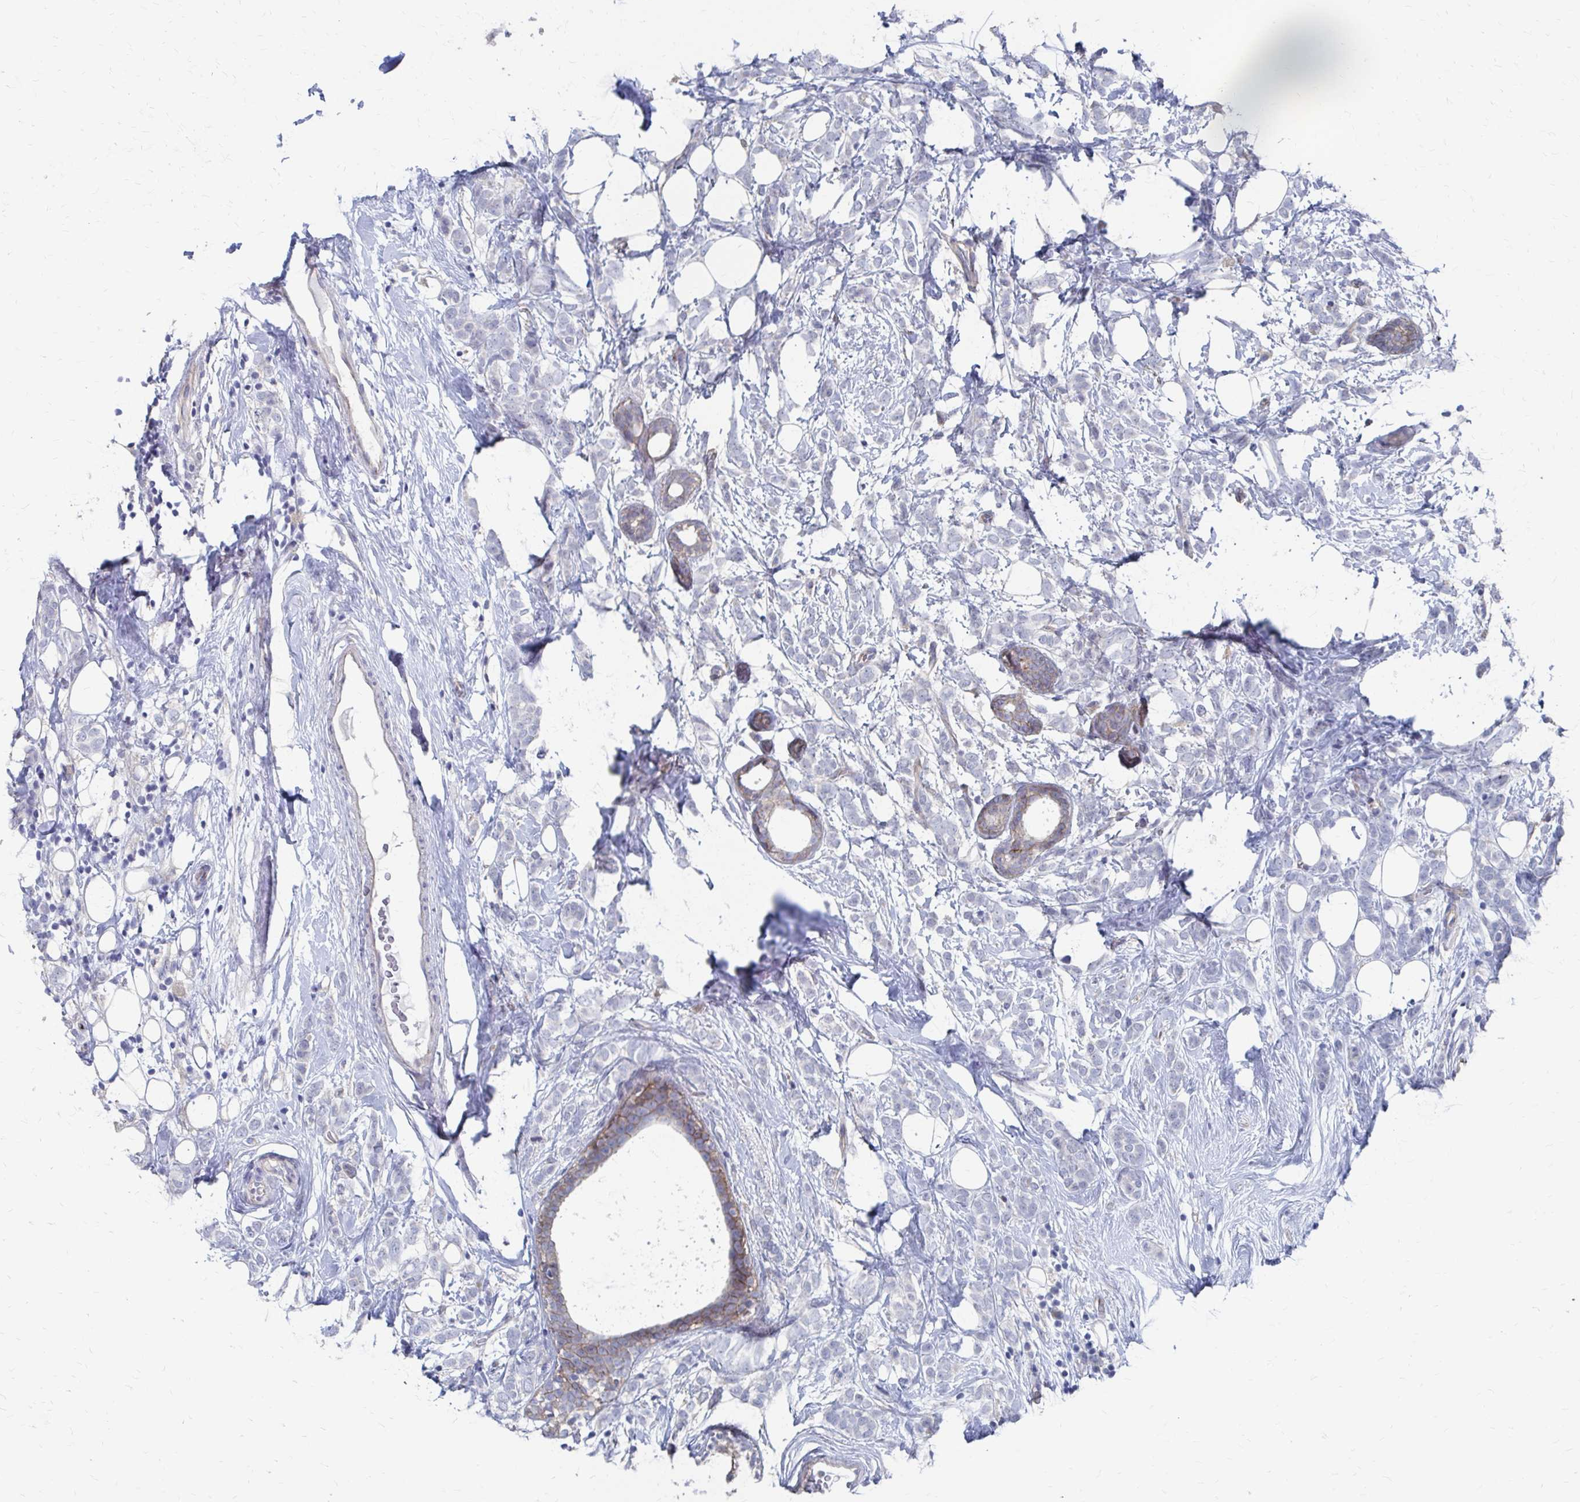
{"staining": {"intensity": "negative", "quantity": "none", "location": "none"}, "tissue": "breast cancer", "cell_type": "Tumor cells", "image_type": "cancer", "snomed": [{"axis": "morphology", "description": "Lobular carcinoma"}, {"axis": "topography", "description": "Breast"}], "caption": "IHC histopathology image of neoplastic tissue: lobular carcinoma (breast) stained with DAB (3,3'-diaminobenzidine) displays no significant protein expression in tumor cells.", "gene": "PLEKHG7", "patient": {"sex": "female", "age": 49}}